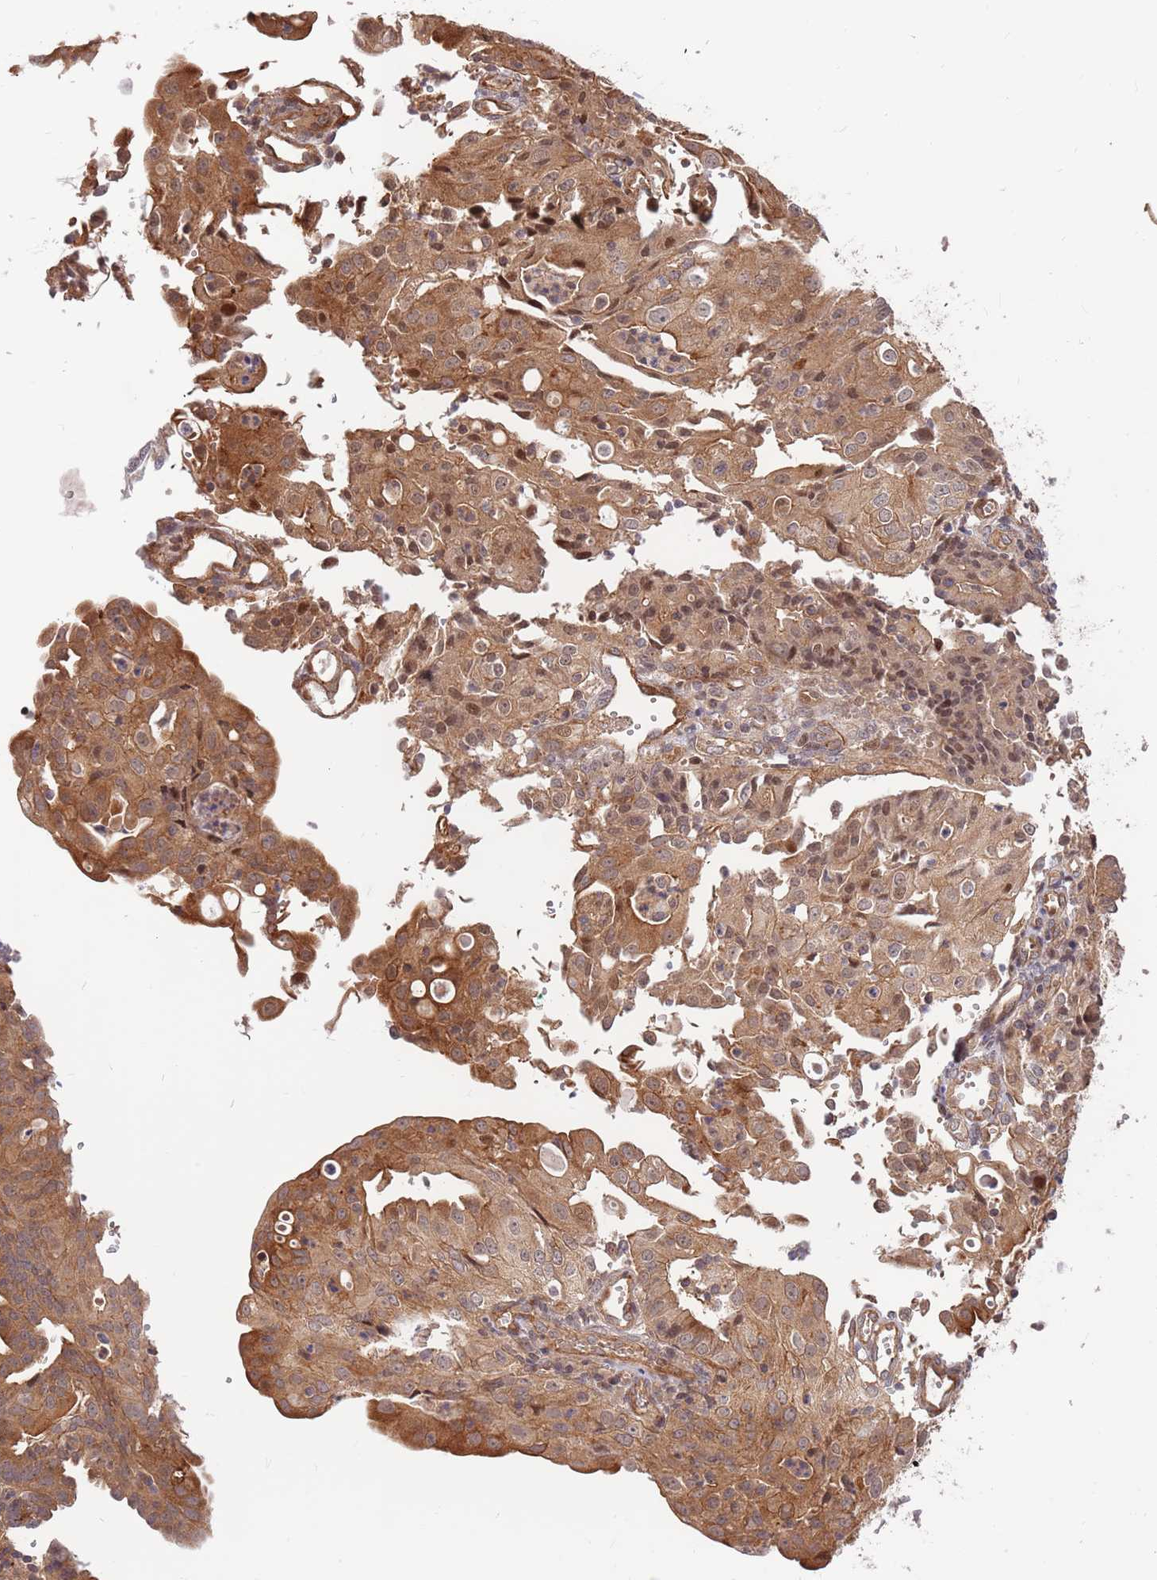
{"staining": {"intensity": "moderate", "quantity": "25%-75%", "location": "cytoplasmic/membranous"}, "tissue": "endometrial cancer", "cell_type": "Tumor cells", "image_type": "cancer", "snomed": [{"axis": "morphology", "description": "Adenocarcinoma, NOS"}, {"axis": "topography", "description": "Endometrium"}], "caption": "Human endometrial cancer (adenocarcinoma) stained for a protein (brown) reveals moderate cytoplasmic/membranous positive staining in about 25%-75% of tumor cells.", "gene": "HAUS3", "patient": {"sex": "female", "age": 56}}